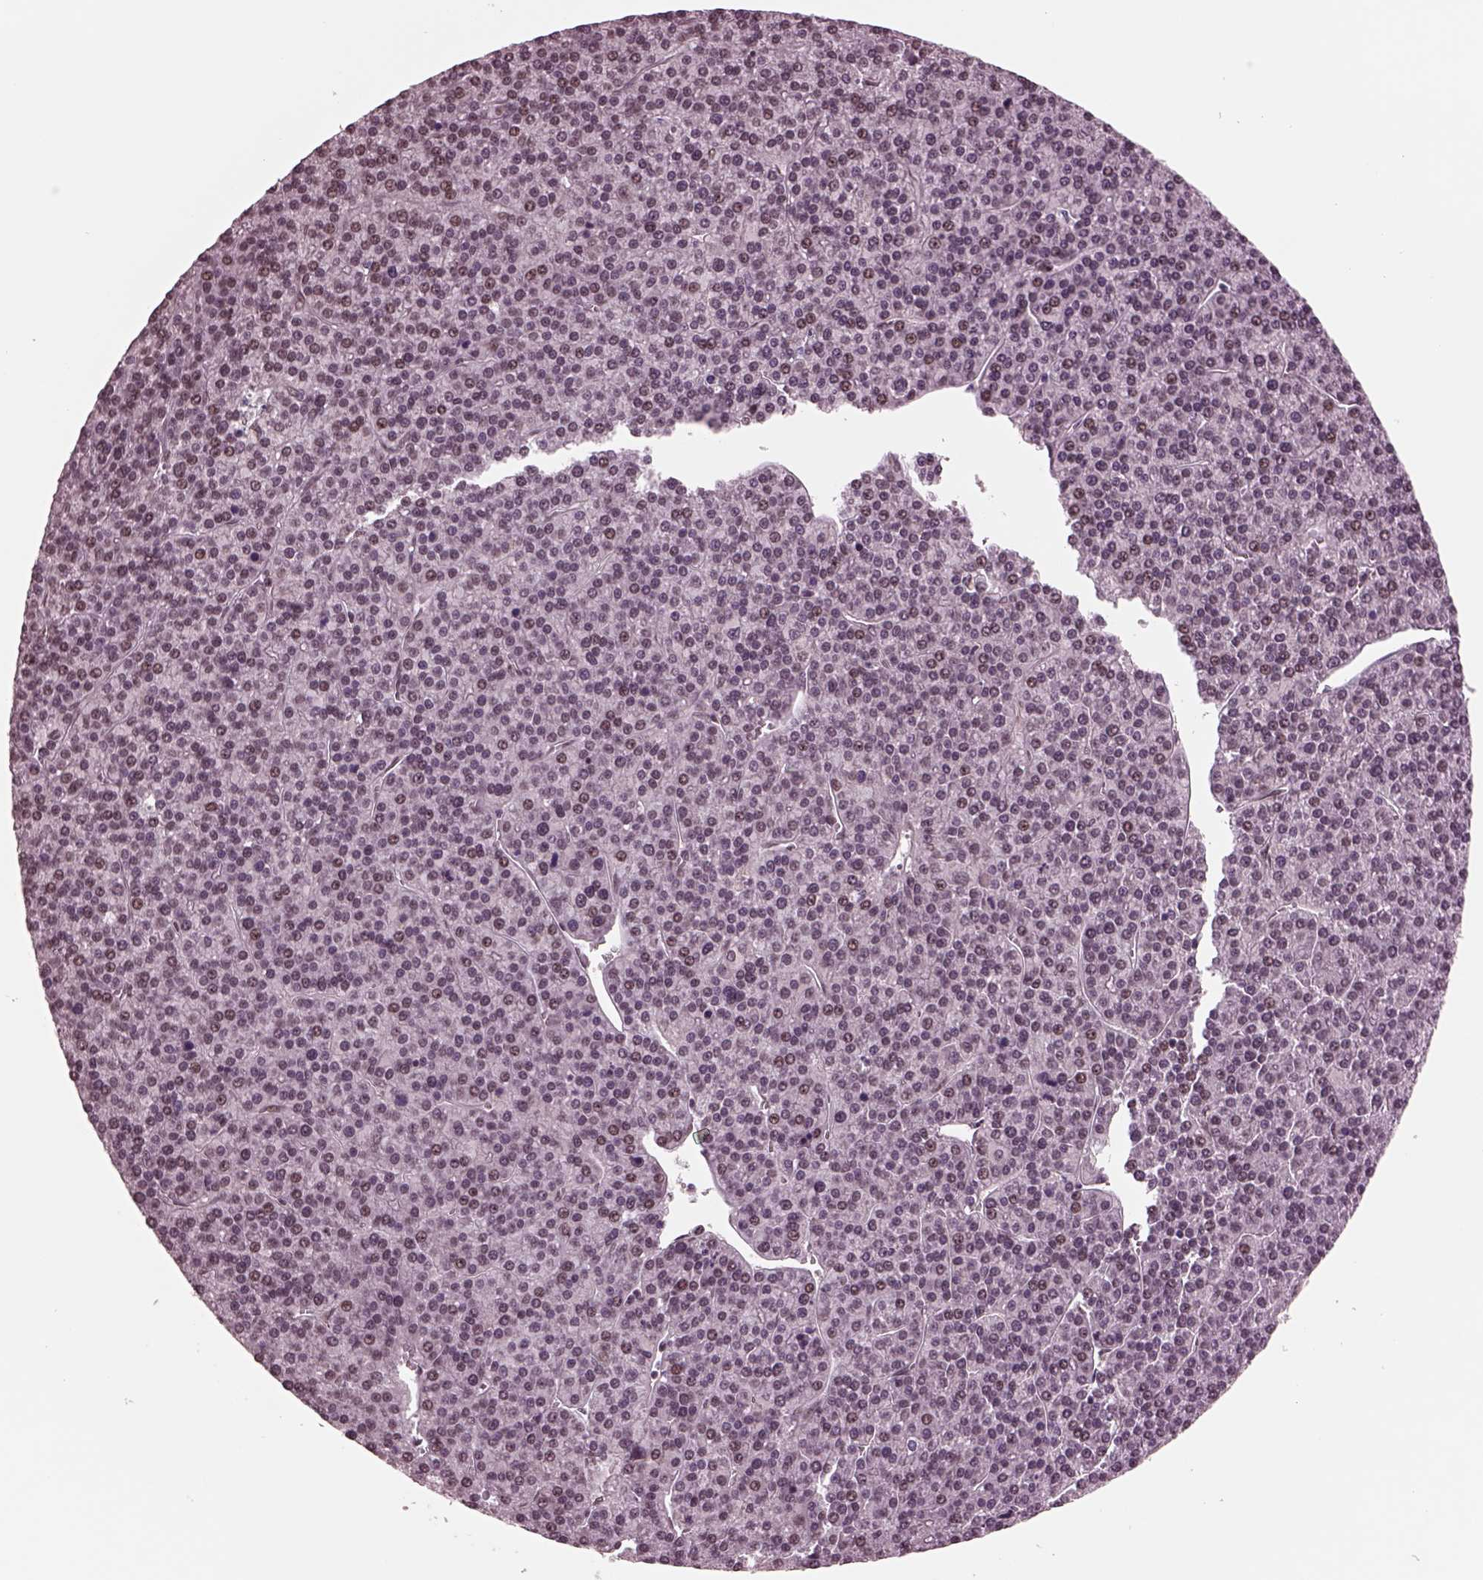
{"staining": {"intensity": "weak", "quantity": "<25%", "location": "nuclear"}, "tissue": "liver cancer", "cell_type": "Tumor cells", "image_type": "cancer", "snomed": [{"axis": "morphology", "description": "Carcinoma, Hepatocellular, NOS"}, {"axis": "topography", "description": "Liver"}], "caption": "Micrograph shows no protein positivity in tumor cells of liver cancer (hepatocellular carcinoma) tissue.", "gene": "NAP1L5", "patient": {"sex": "female", "age": 58}}